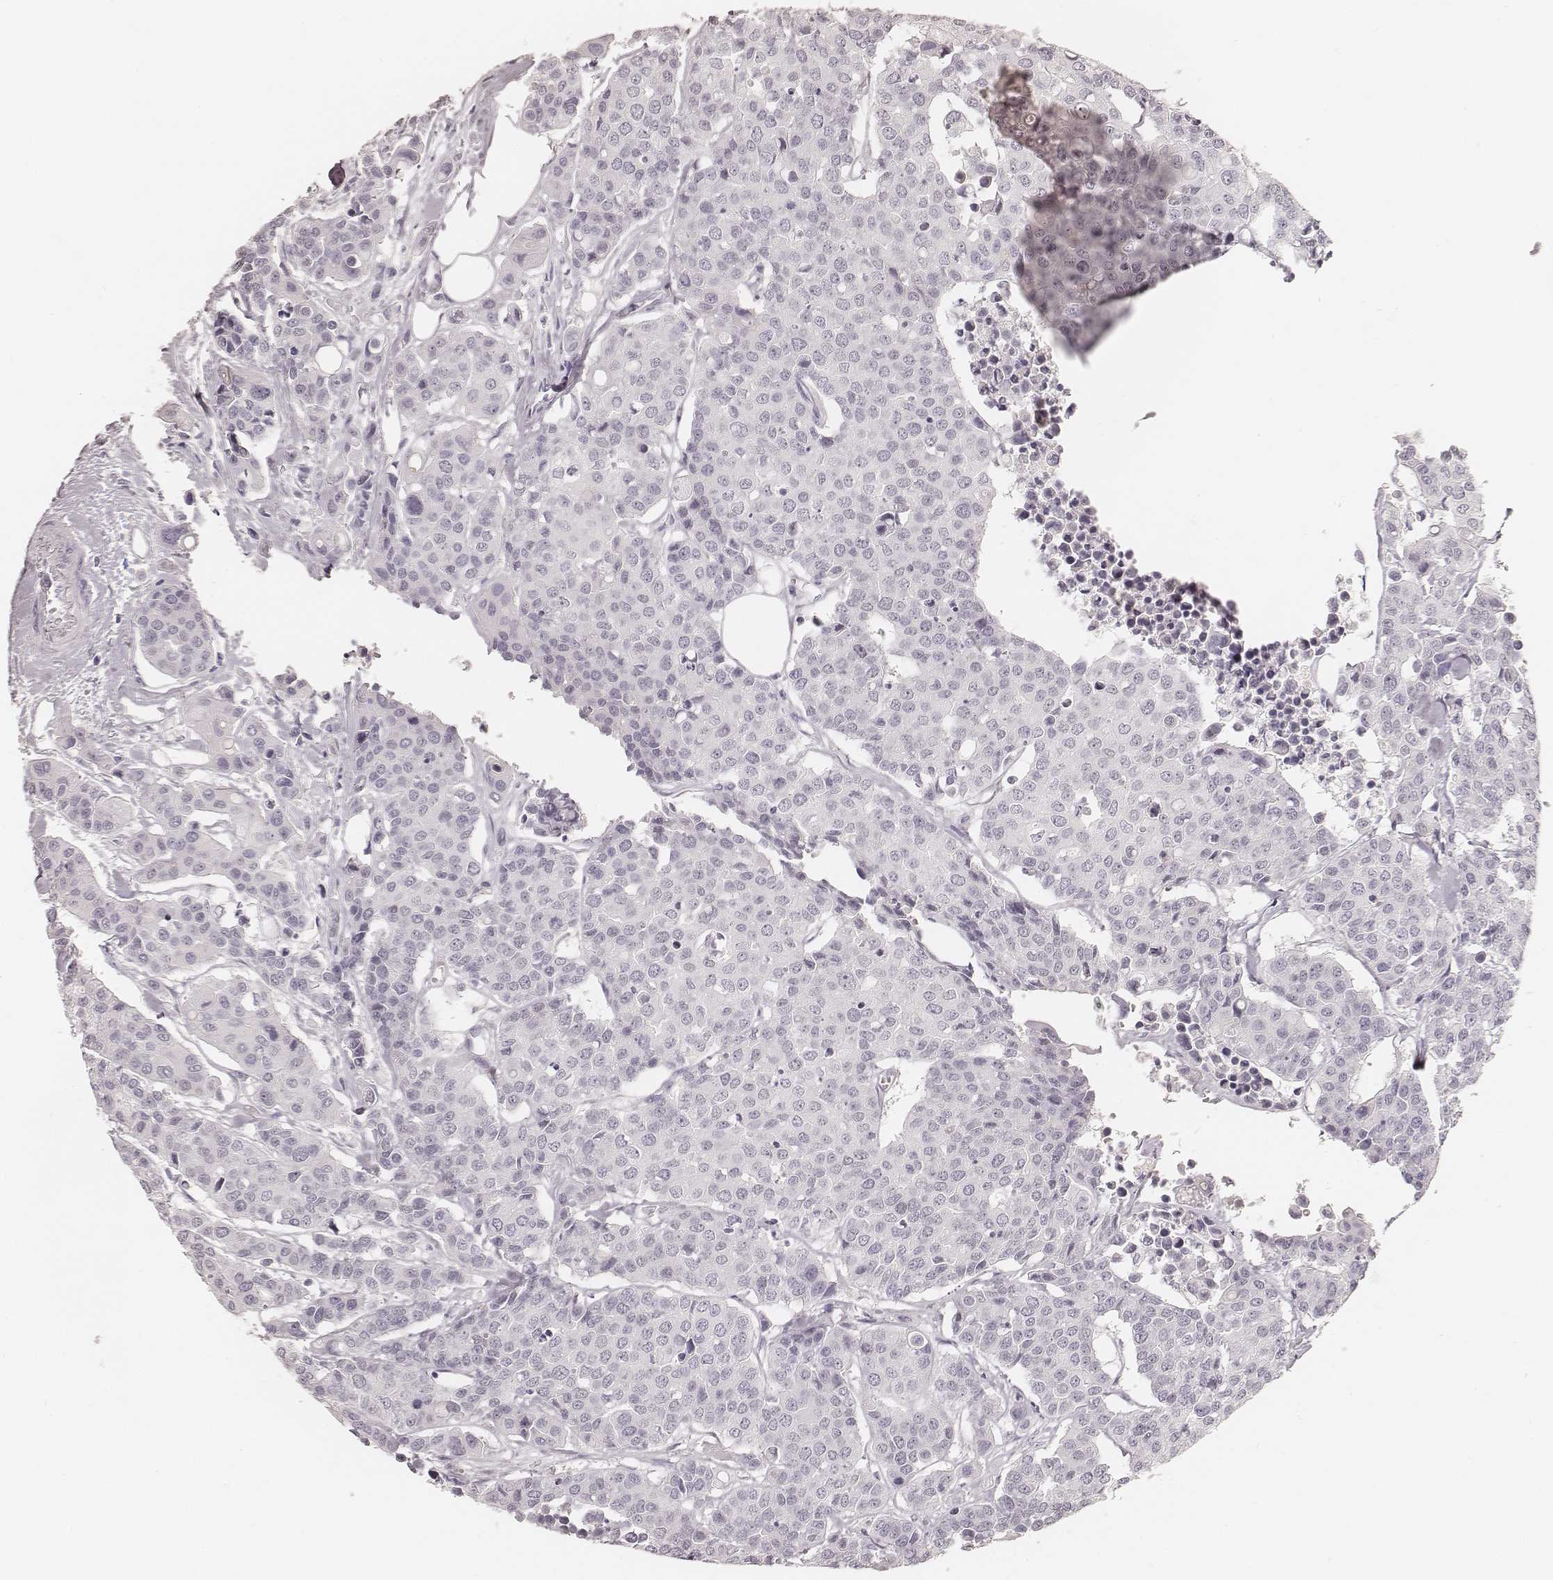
{"staining": {"intensity": "negative", "quantity": "none", "location": "none"}, "tissue": "carcinoid", "cell_type": "Tumor cells", "image_type": "cancer", "snomed": [{"axis": "morphology", "description": "Carcinoid, malignant, NOS"}, {"axis": "topography", "description": "Colon"}], "caption": "Immunohistochemistry (IHC) of human carcinoid displays no expression in tumor cells. (Brightfield microscopy of DAB (3,3'-diaminobenzidine) IHC at high magnification).", "gene": "HNF4G", "patient": {"sex": "male", "age": 81}}